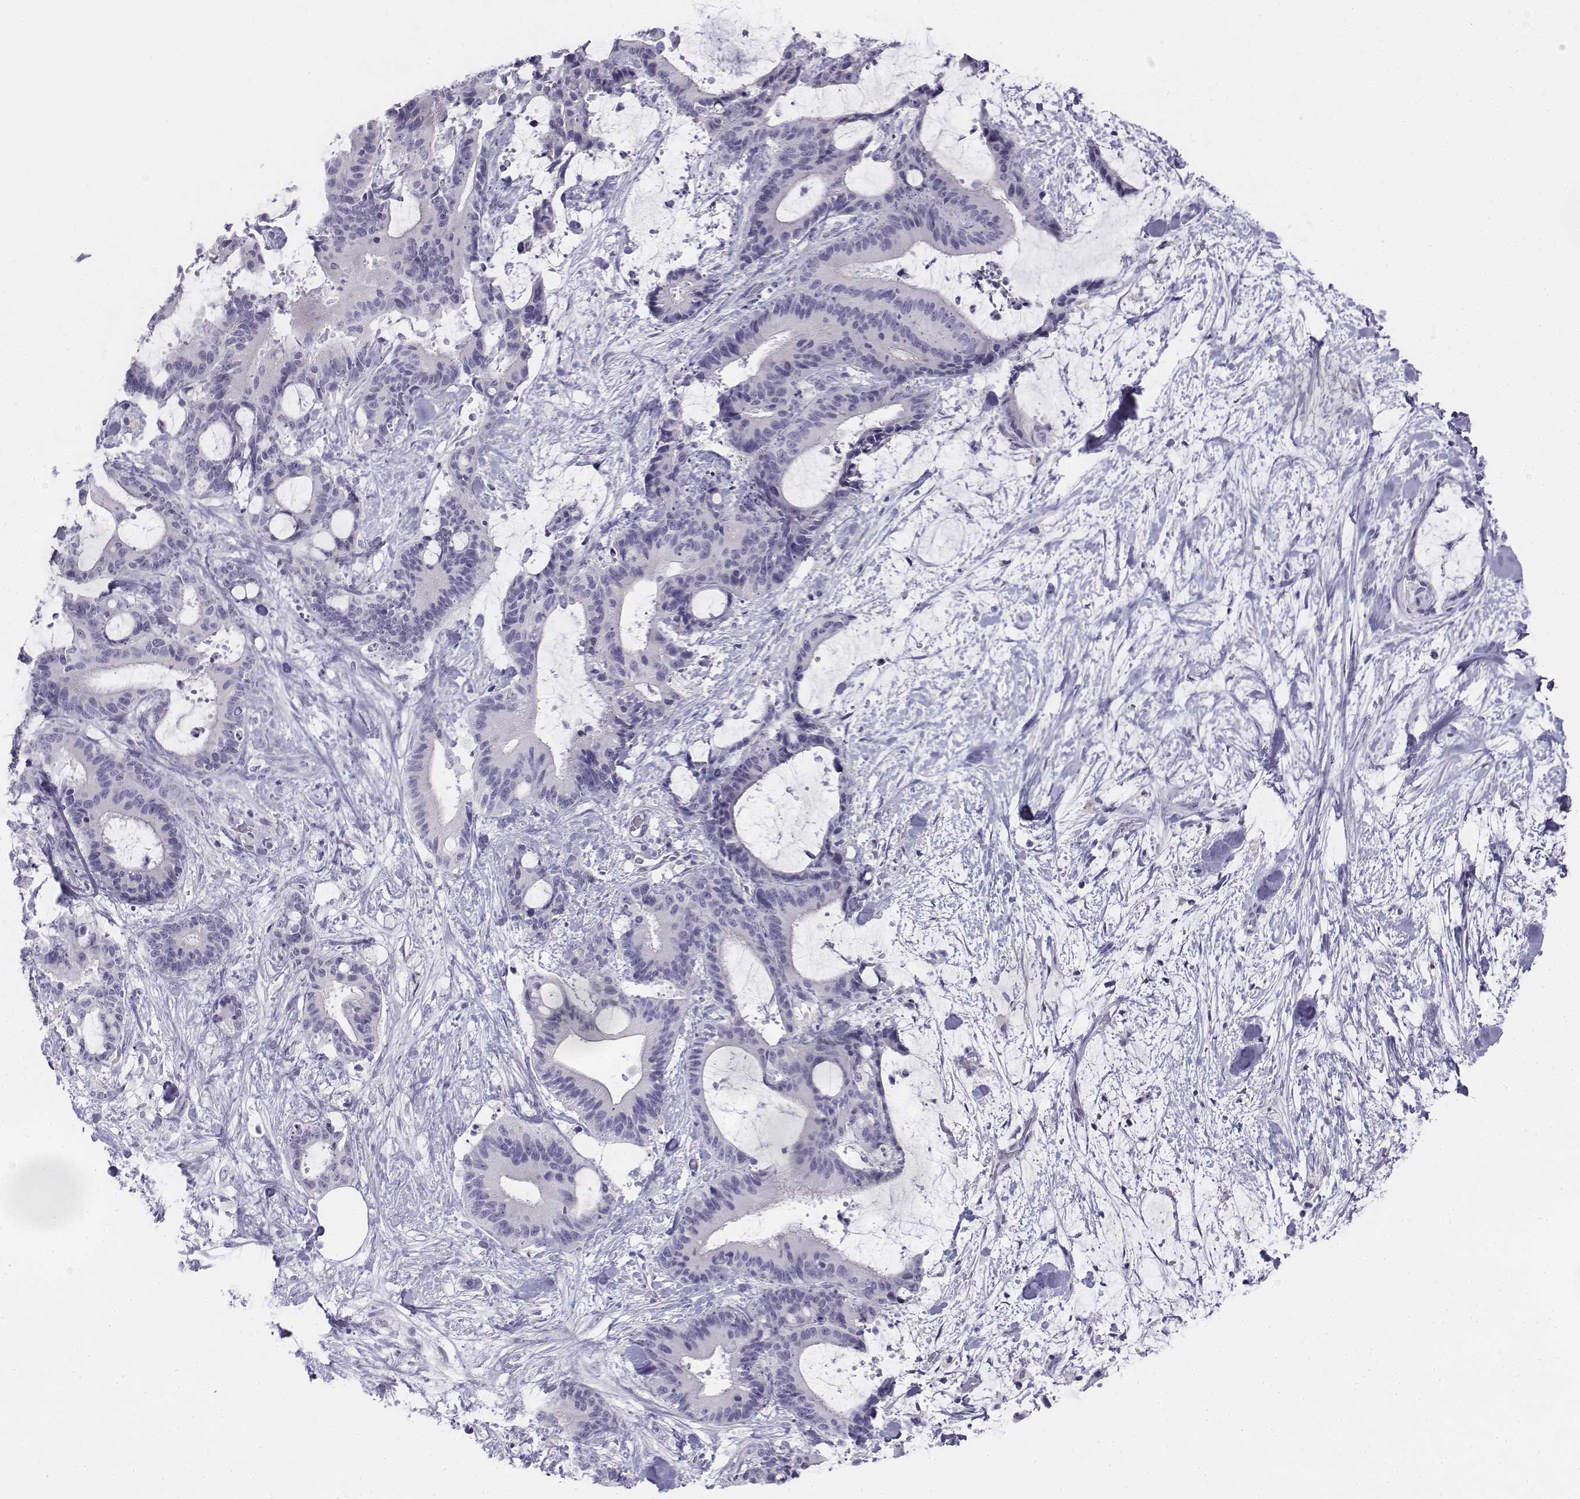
{"staining": {"intensity": "negative", "quantity": "none", "location": "none"}, "tissue": "liver cancer", "cell_type": "Tumor cells", "image_type": "cancer", "snomed": [{"axis": "morphology", "description": "Cholangiocarcinoma"}, {"axis": "topography", "description": "Liver"}], "caption": "High magnification brightfield microscopy of liver cancer (cholangiocarcinoma) stained with DAB (3,3'-diaminobenzidine) (brown) and counterstained with hematoxylin (blue): tumor cells show no significant staining.", "gene": "TH", "patient": {"sex": "female", "age": 73}}